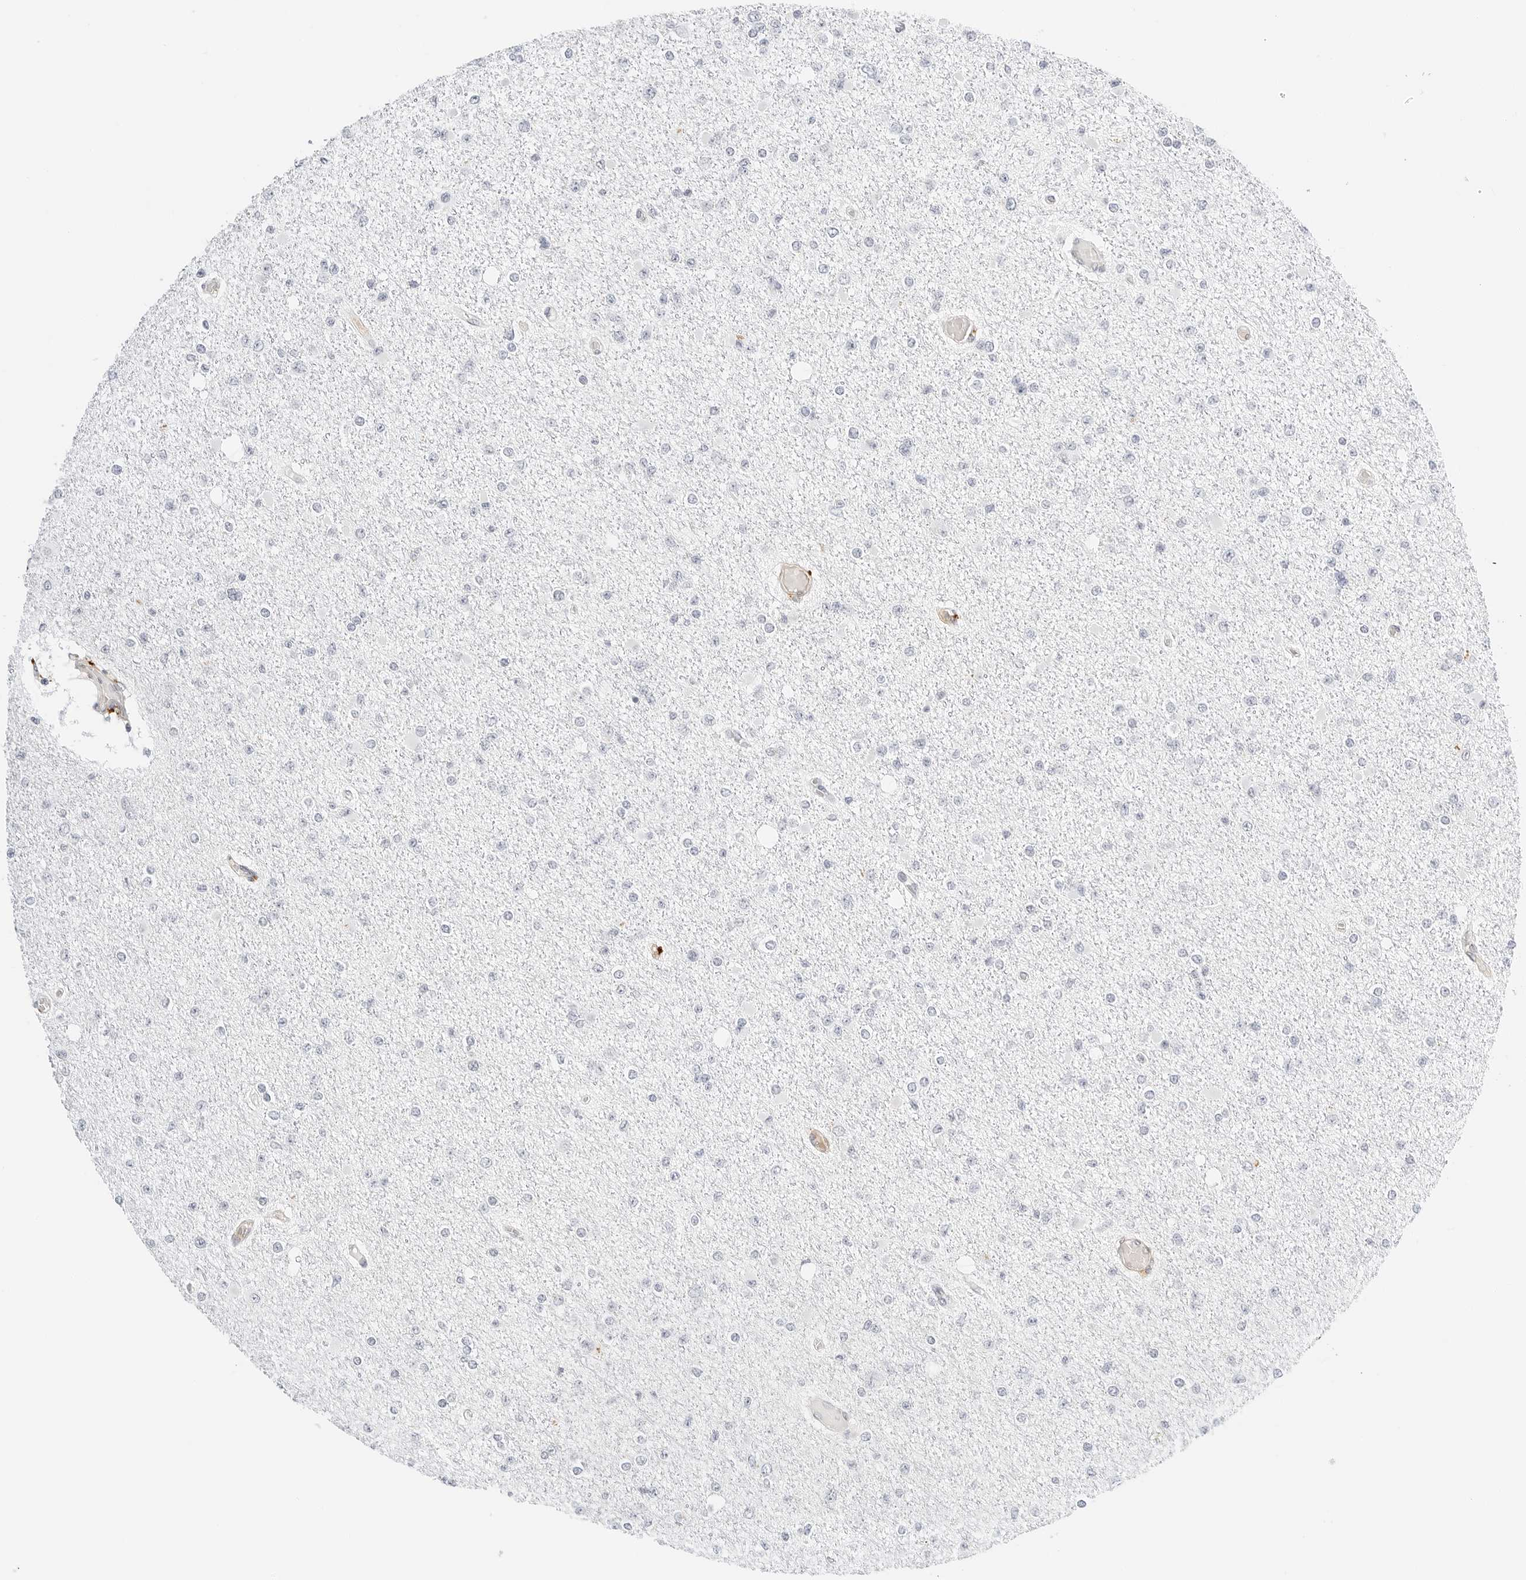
{"staining": {"intensity": "negative", "quantity": "none", "location": "none"}, "tissue": "glioma", "cell_type": "Tumor cells", "image_type": "cancer", "snomed": [{"axis": "morphology", "description": "Glioma, malignant, Low grade"}, {"axis": "topography", "description": "Brain"}], "caption": "DAB immunohistochemical staining of human malignant low-grade glioma displays no significant expression in tumor cells. (DAB immunohistochemistry (IHC) with hematoxylin counter stain).", "gene": "PKDCC", "patient": {"sex": "female", "age": 22}}